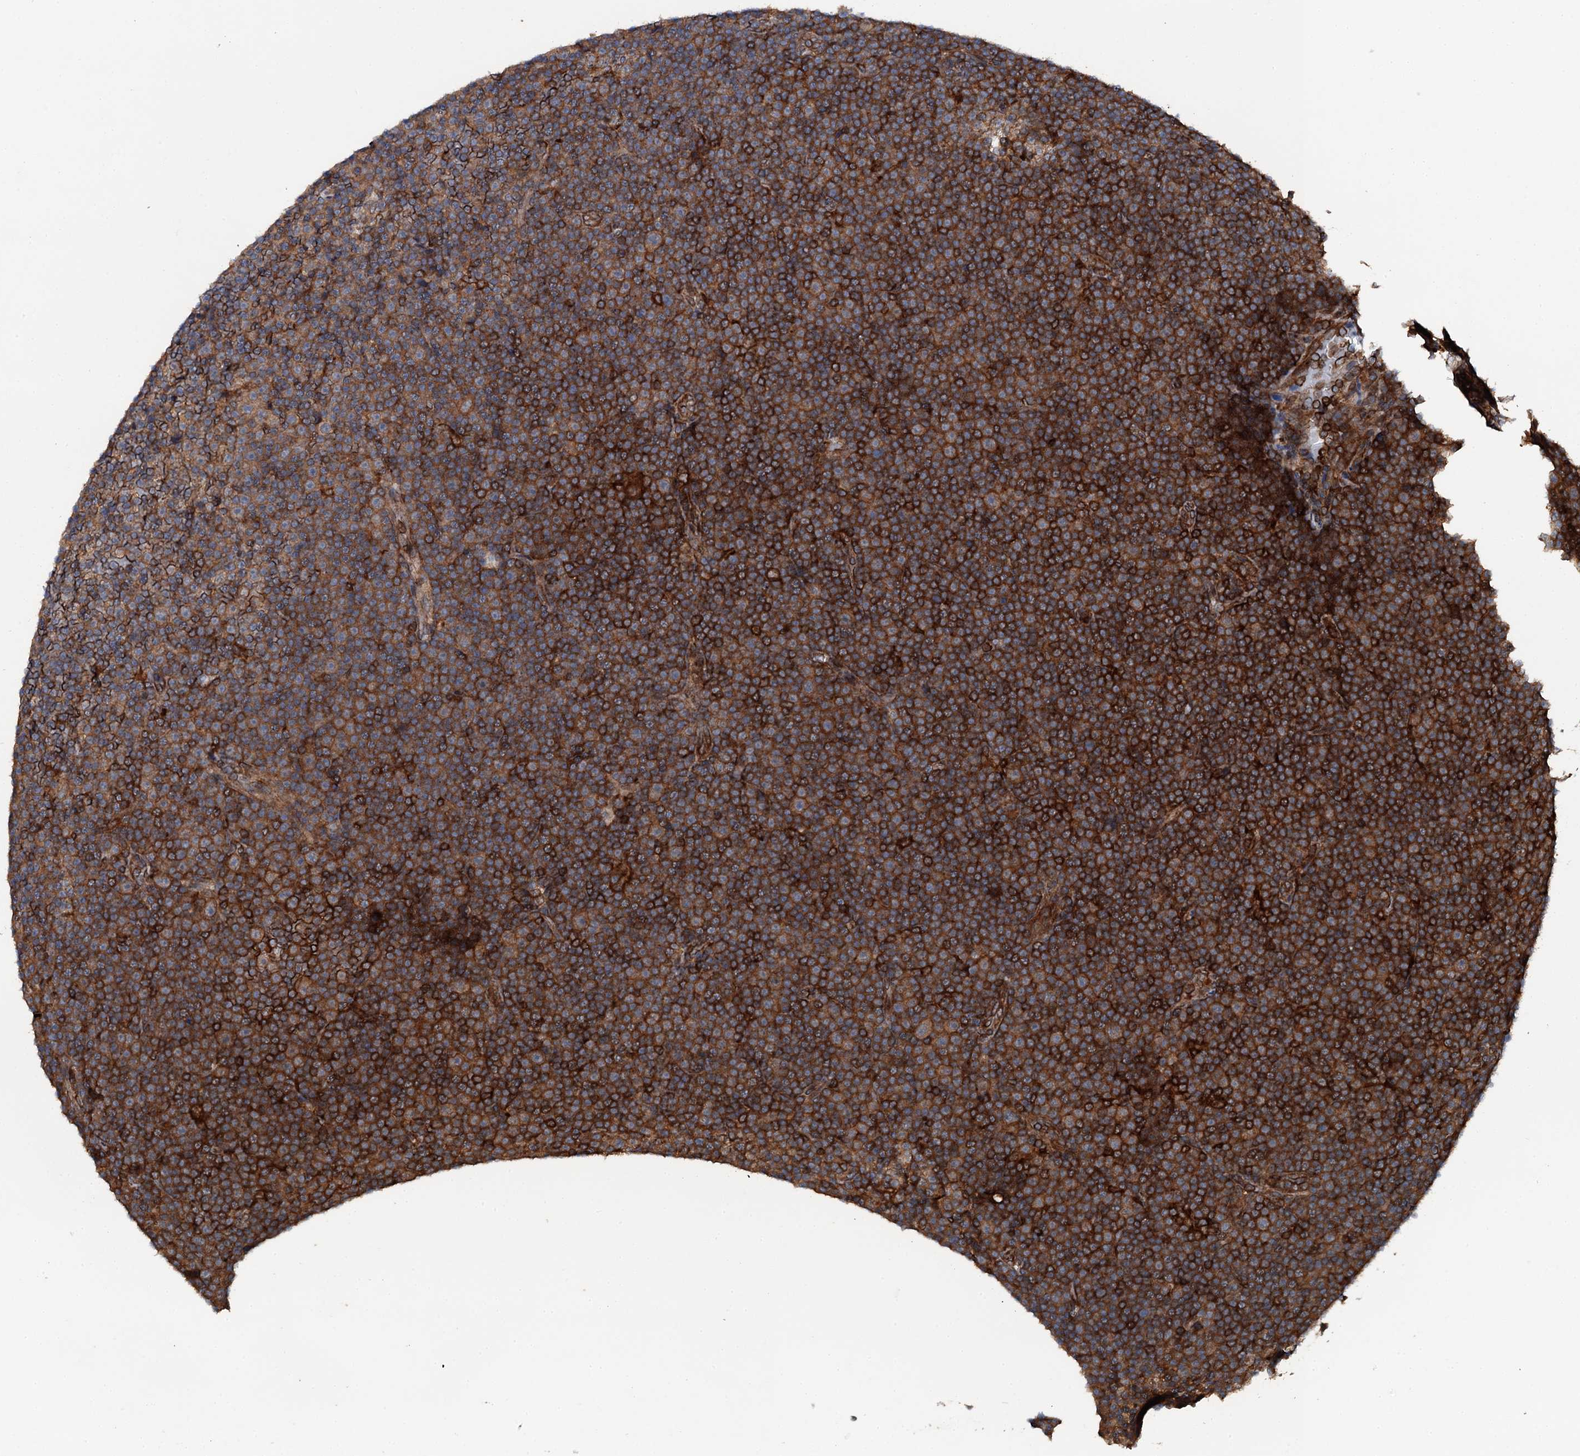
{"staining": {"intensity": "strong", "quantity": "25%-75%", "location": "cytoplasmic/membranous"}, "tissue": "lymphoma", "cell_type": "Tumor cells", "image_type": "cancer", "snomed": [{"axis": "morphology", "description": "Malignant lymphoma, non-Hodgkin's type, Low grade"}, {"axis": "topography", "description": "Lymph node"}], "caption": "IHC staining of lymphoma, which exhibits high levels of strong cytoplasmic/membranous expression in approximately 25%-75% of tumor cells indicating strong cytoplasmic/membranous protein expression. The staining was performed using DAB (brown) for protein detection and nuclei were counterstained in hematoxylin (blue).", "gene": "EDC4", "patient": {"sex": "female", "age": 67}}